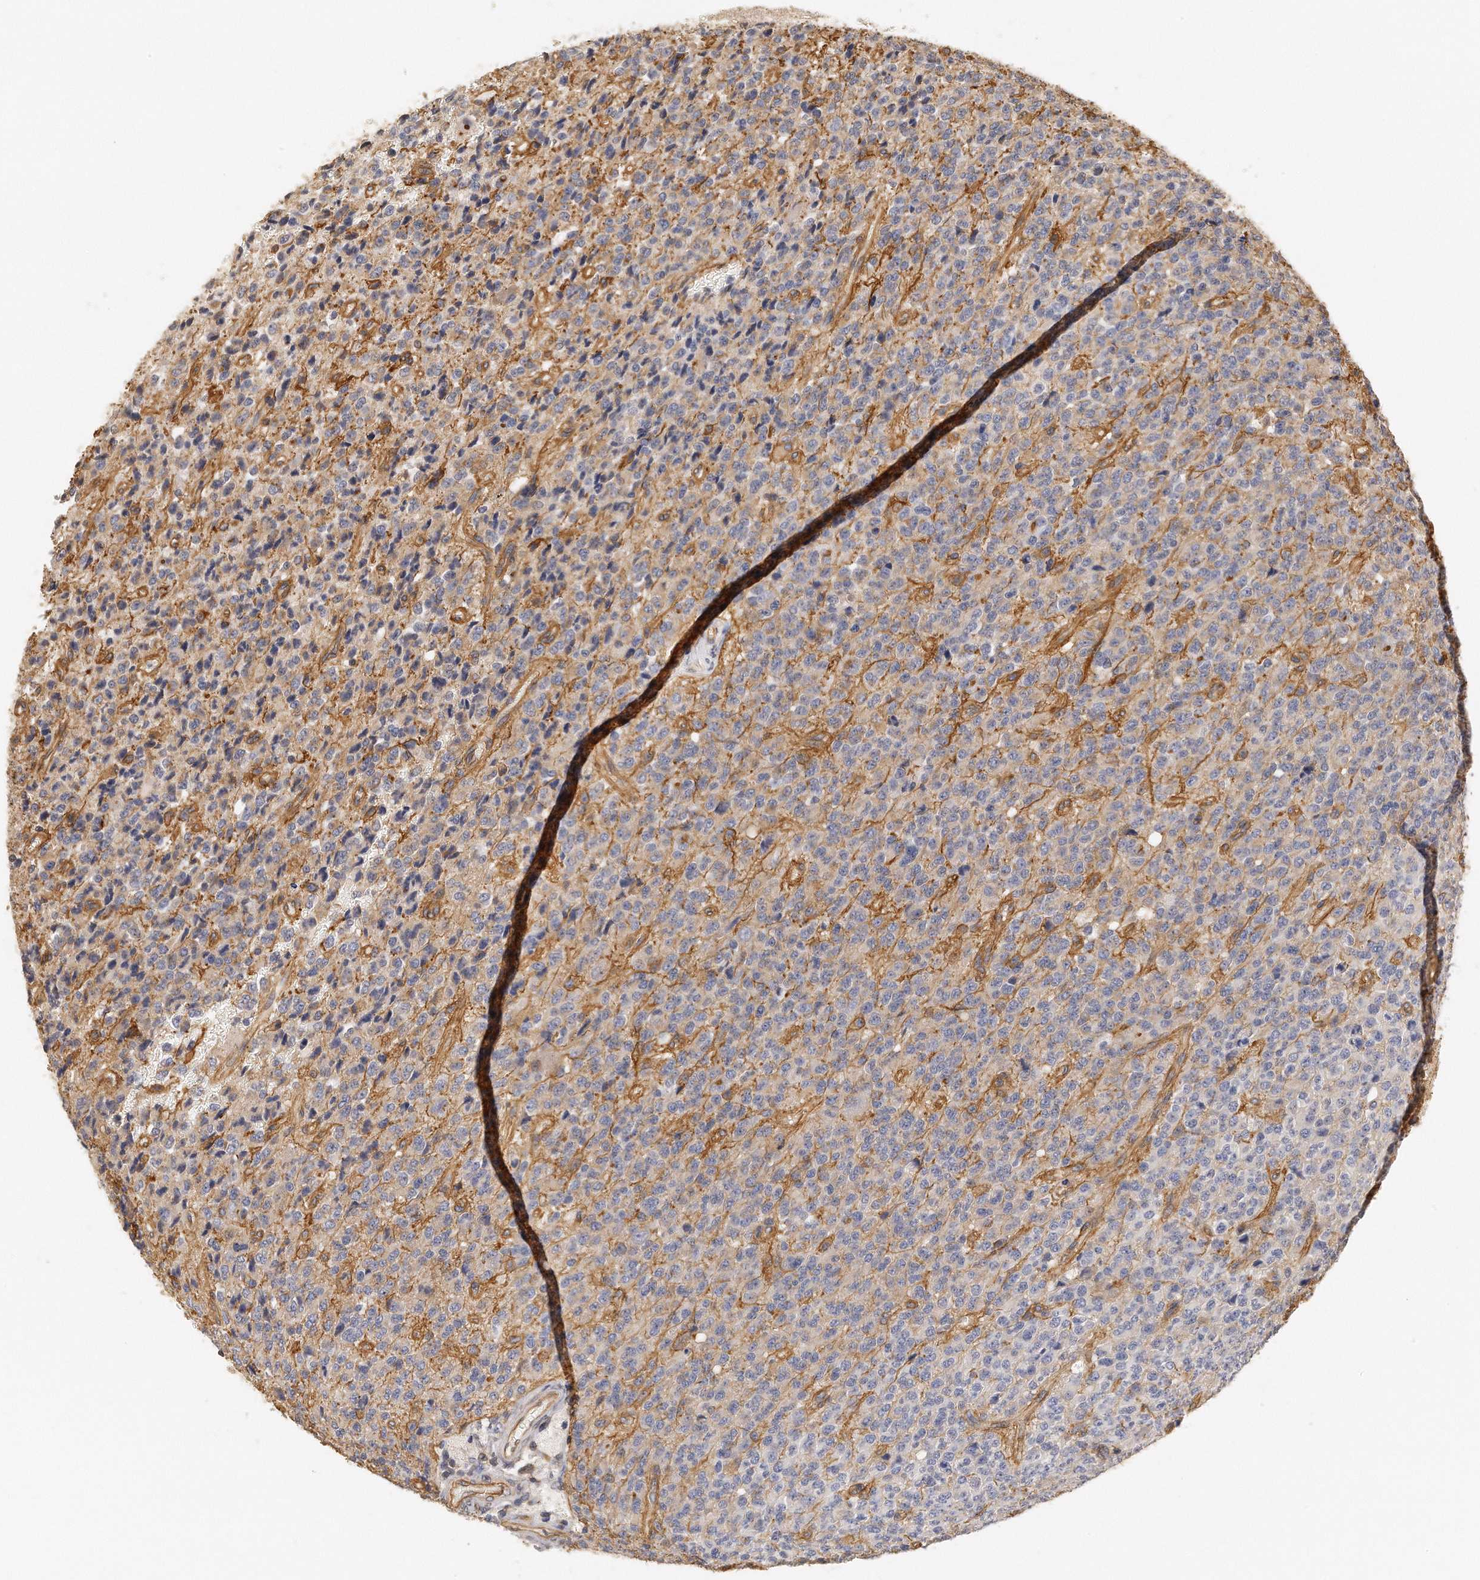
{"staining": {"intensity": "weak", "quantity": "<25%", "location": "cytoplasmic/membranous"}, "tissue": "glioma", "cell_type": "Tumor cells", "image_type": "cancer", "snomed": [{"axis": "morphology", "description": "Glioma, malignant, High grade"}, {"axis": "topography", "description": "pancreas cauda"}], "caption": "This is an IHC photomicrograph of malignant glioma (high-grade). There is no expression in tumor cells.", "gene": "CHST7", "patient": {"sex": "male", "age": 60}}